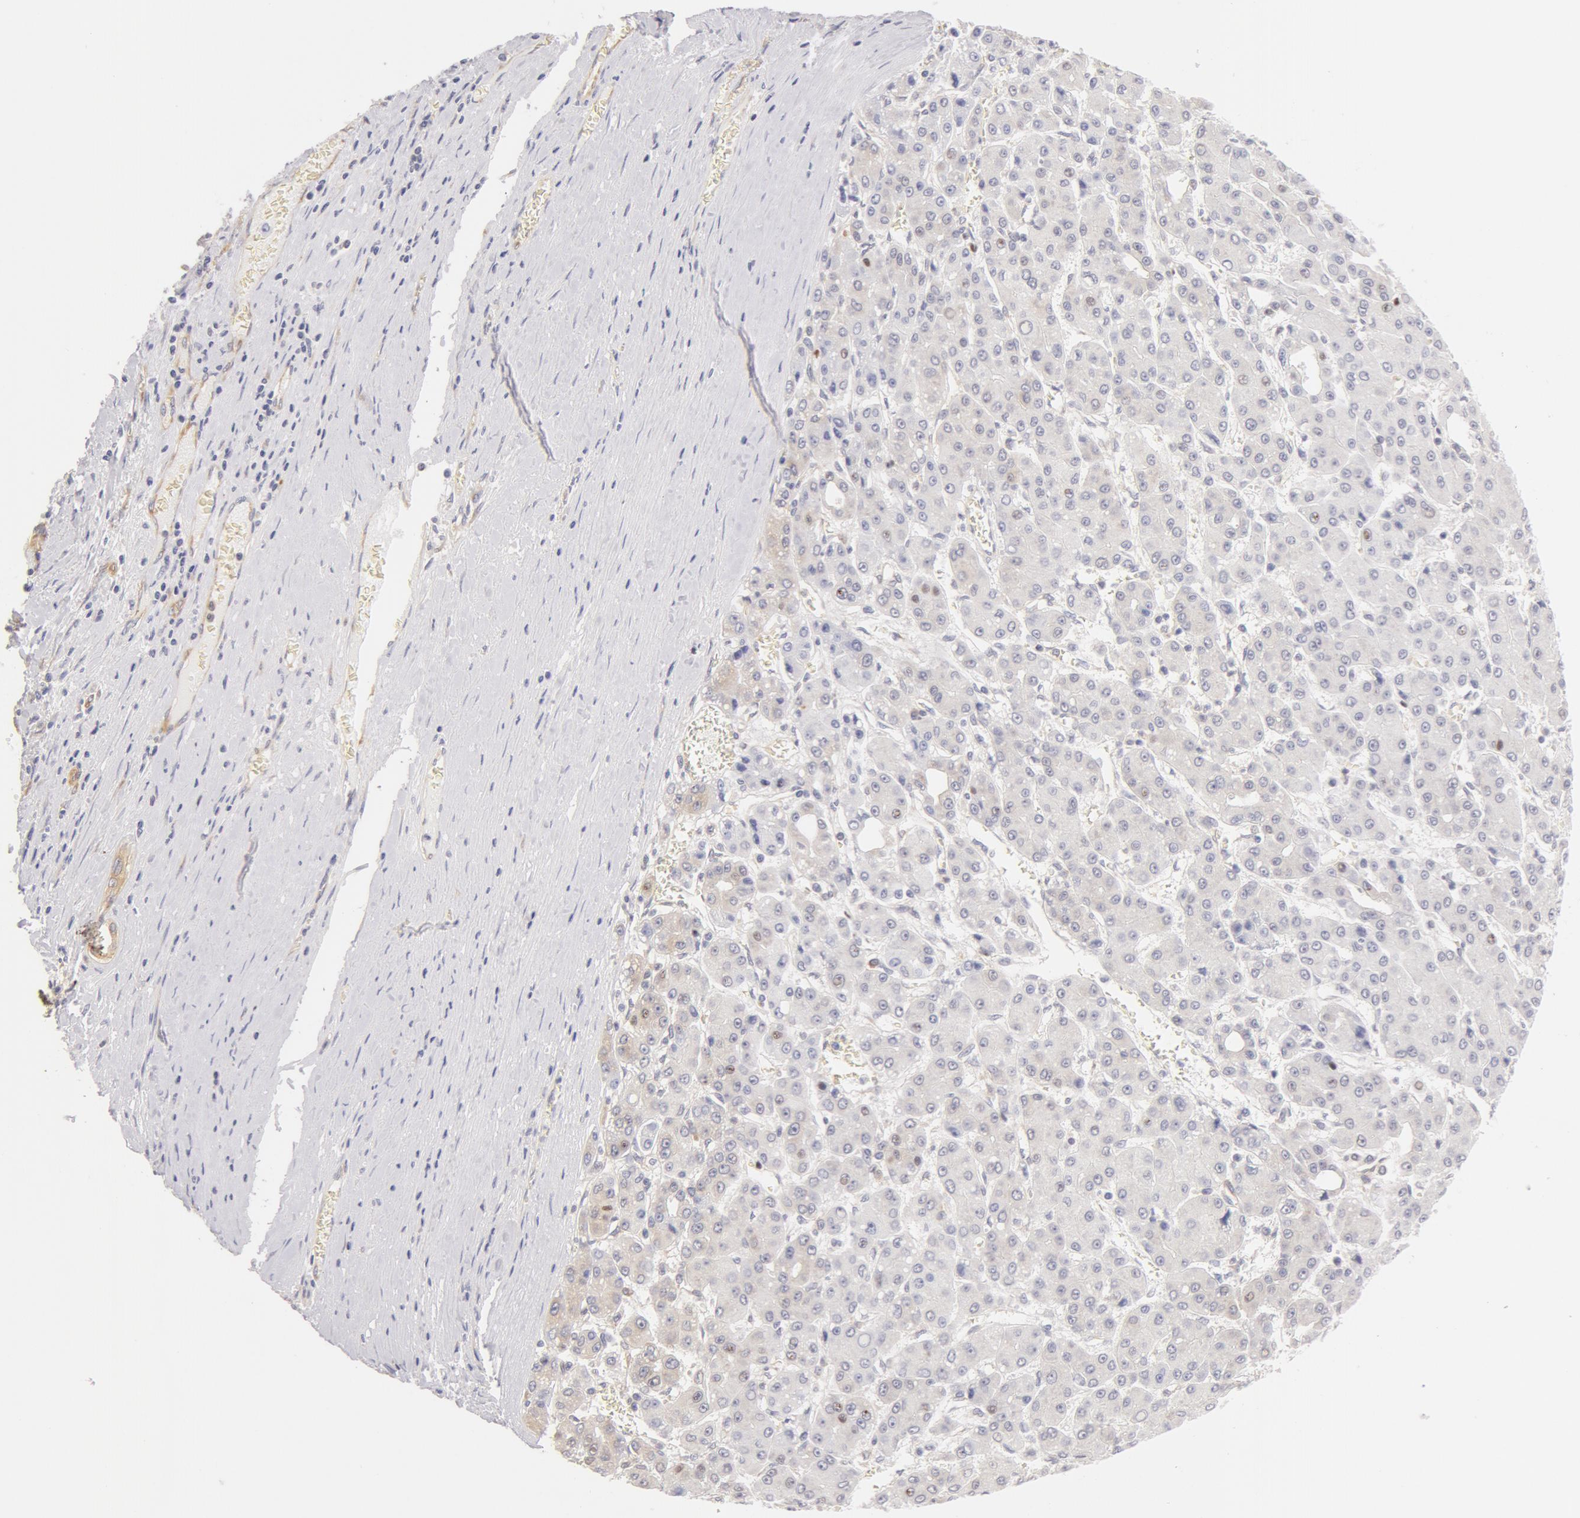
{"staining": {"intensity": "negative", "quantity": "none", "location": "none"}, "tissue": "liver cancer", "cell_type": "Tumor cells", "image_type": "cancer", "snomed": [{"axis": "morphology", "description": "Carcinoma, Hepatocellular, NOS"}, {"axis": "topography", "description": "Liver"}], "caption": "A photomicrograph of human liver hepatocellular carcinoma is negative for staining in tumor cells.", "gene": "DDX3Y", "patient": {"sex": "male", "age": 69}}